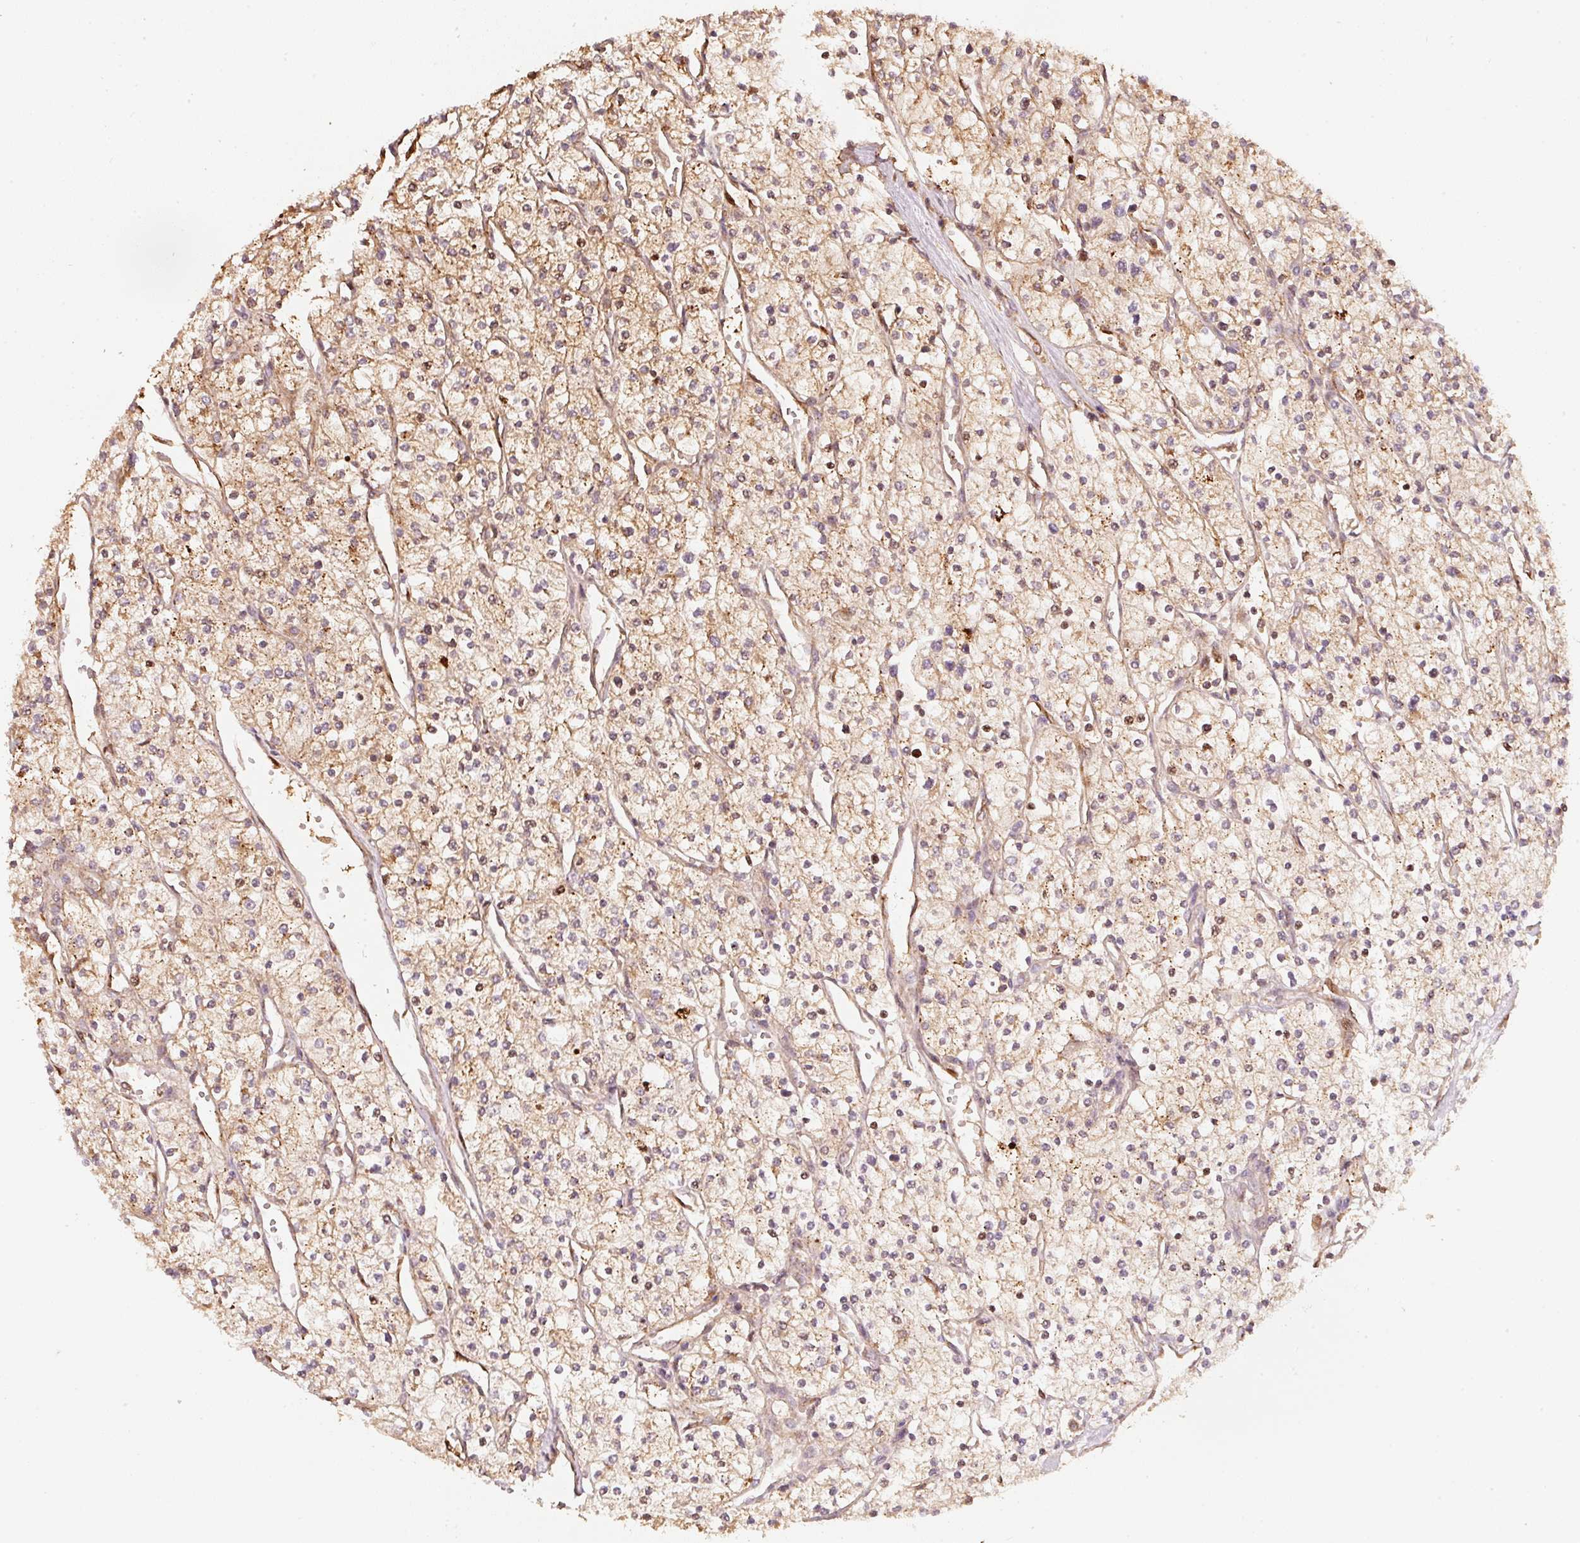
{"staining": {"intensity": "moderate", "quantity": ">75%", "location": "cytoplasmic/membranous"}, "tissue": "renal cancer", "cell_type": "Tumor cells", "image_type": "cancer", "snomed": [{"axis": "morphology", "description": "Adenocarcinoma, NOS"}, {"axis": "topography", "description": "Kidney"}], "caption": "Renal cancer stained for a protein (brown) demonstrates moderate cytoplasmic/membranous positive staining in approximately >75% of tumor cells.", "gene": "CEP95", "patient": {"sex": "male", "age": 80}}